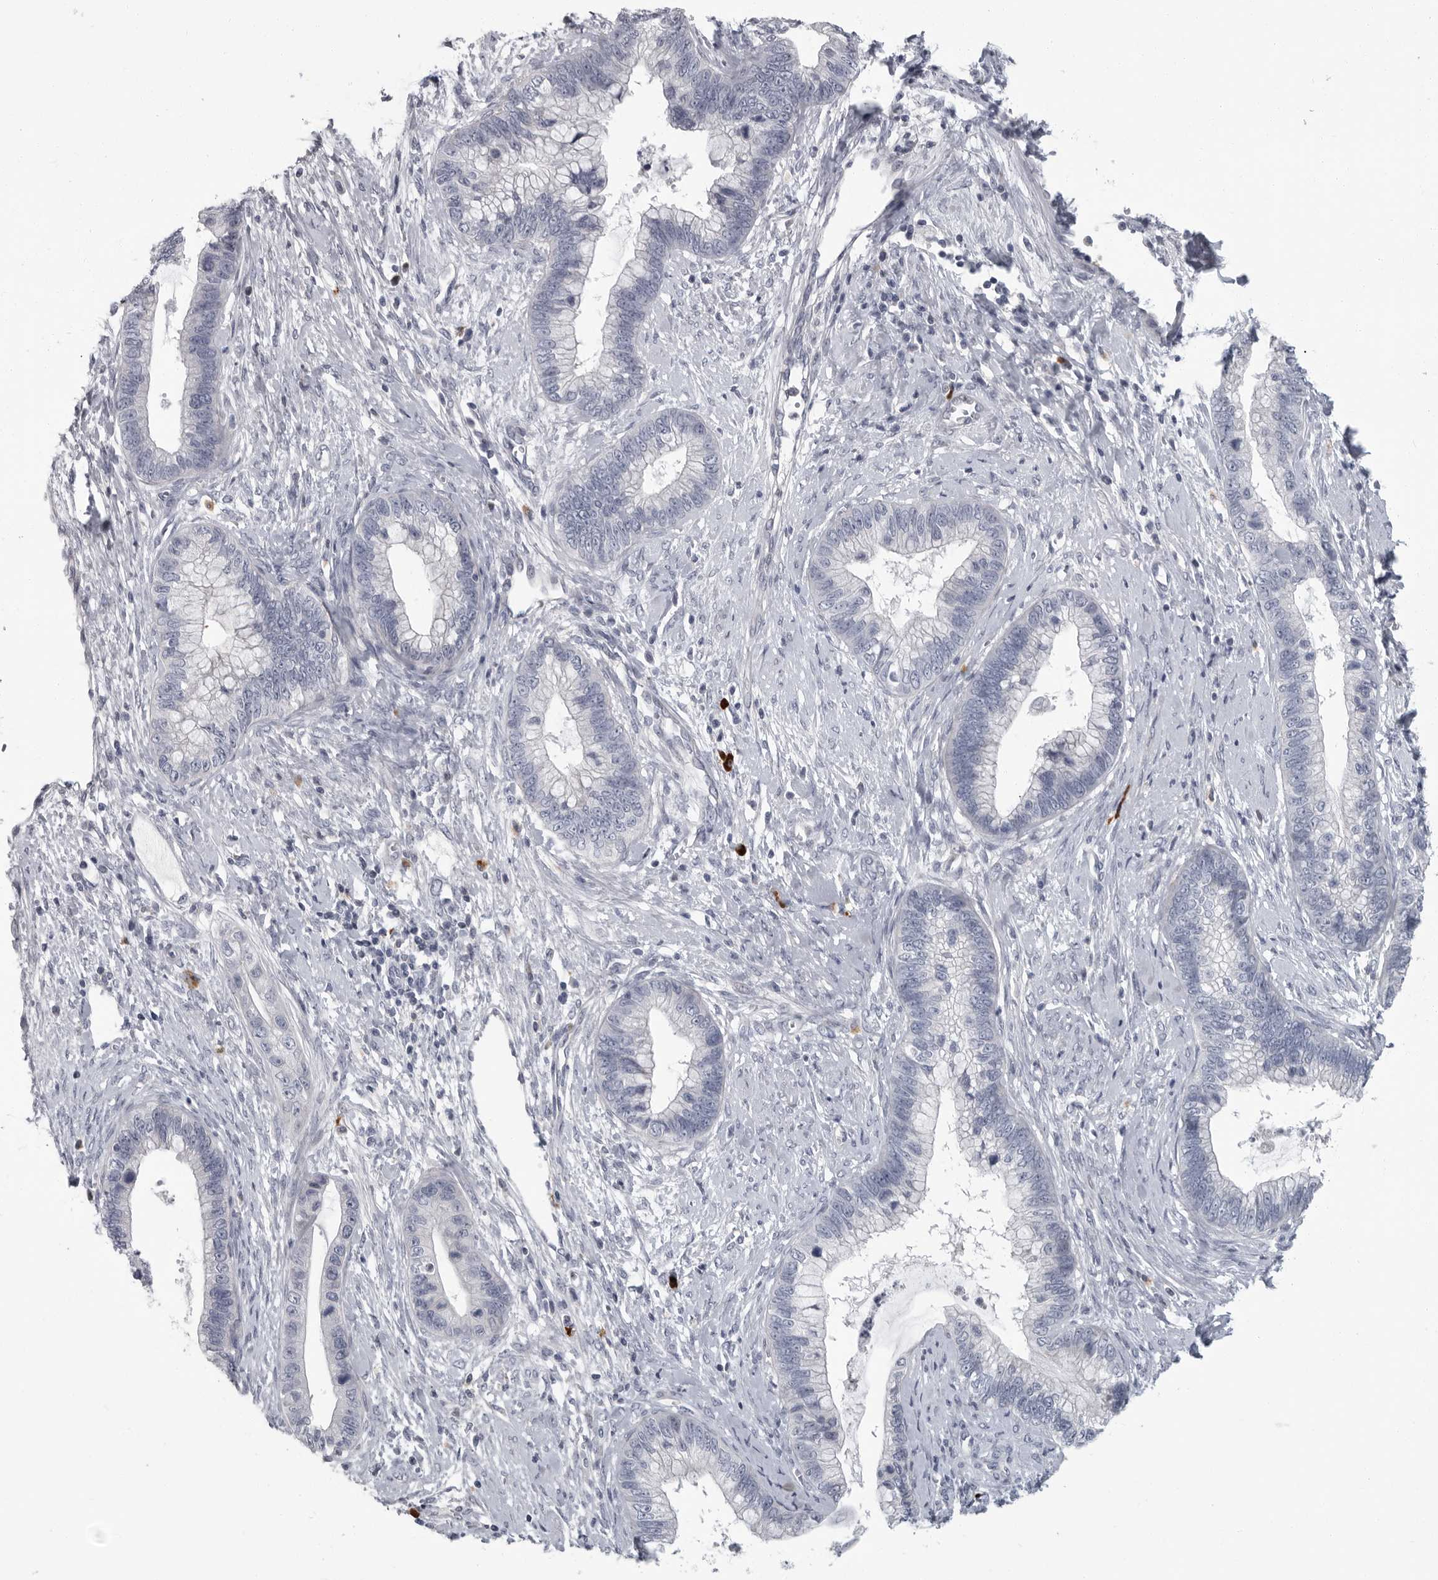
{"staining": {"intensity": "negative", "quantity": "none", "location": "none"}, "tissue": "cervical cancer", "cell_type": "Tumor cells", "image_type": "cancer", "snomed": [{"axis": "morphology", "description": "Adenocarcinoma, NOS"}, {"axis": "topography", "description": "Cervix"}], "caption": "Immunohistochemistry (IHC) histopathology image of human cervical cancer (adenocarcinoma) stained for a protein (brown), which exhibits no staining in tumor cells.", "gene": "SLC25A39", "patient": {"sex": "female", "age": 44}}